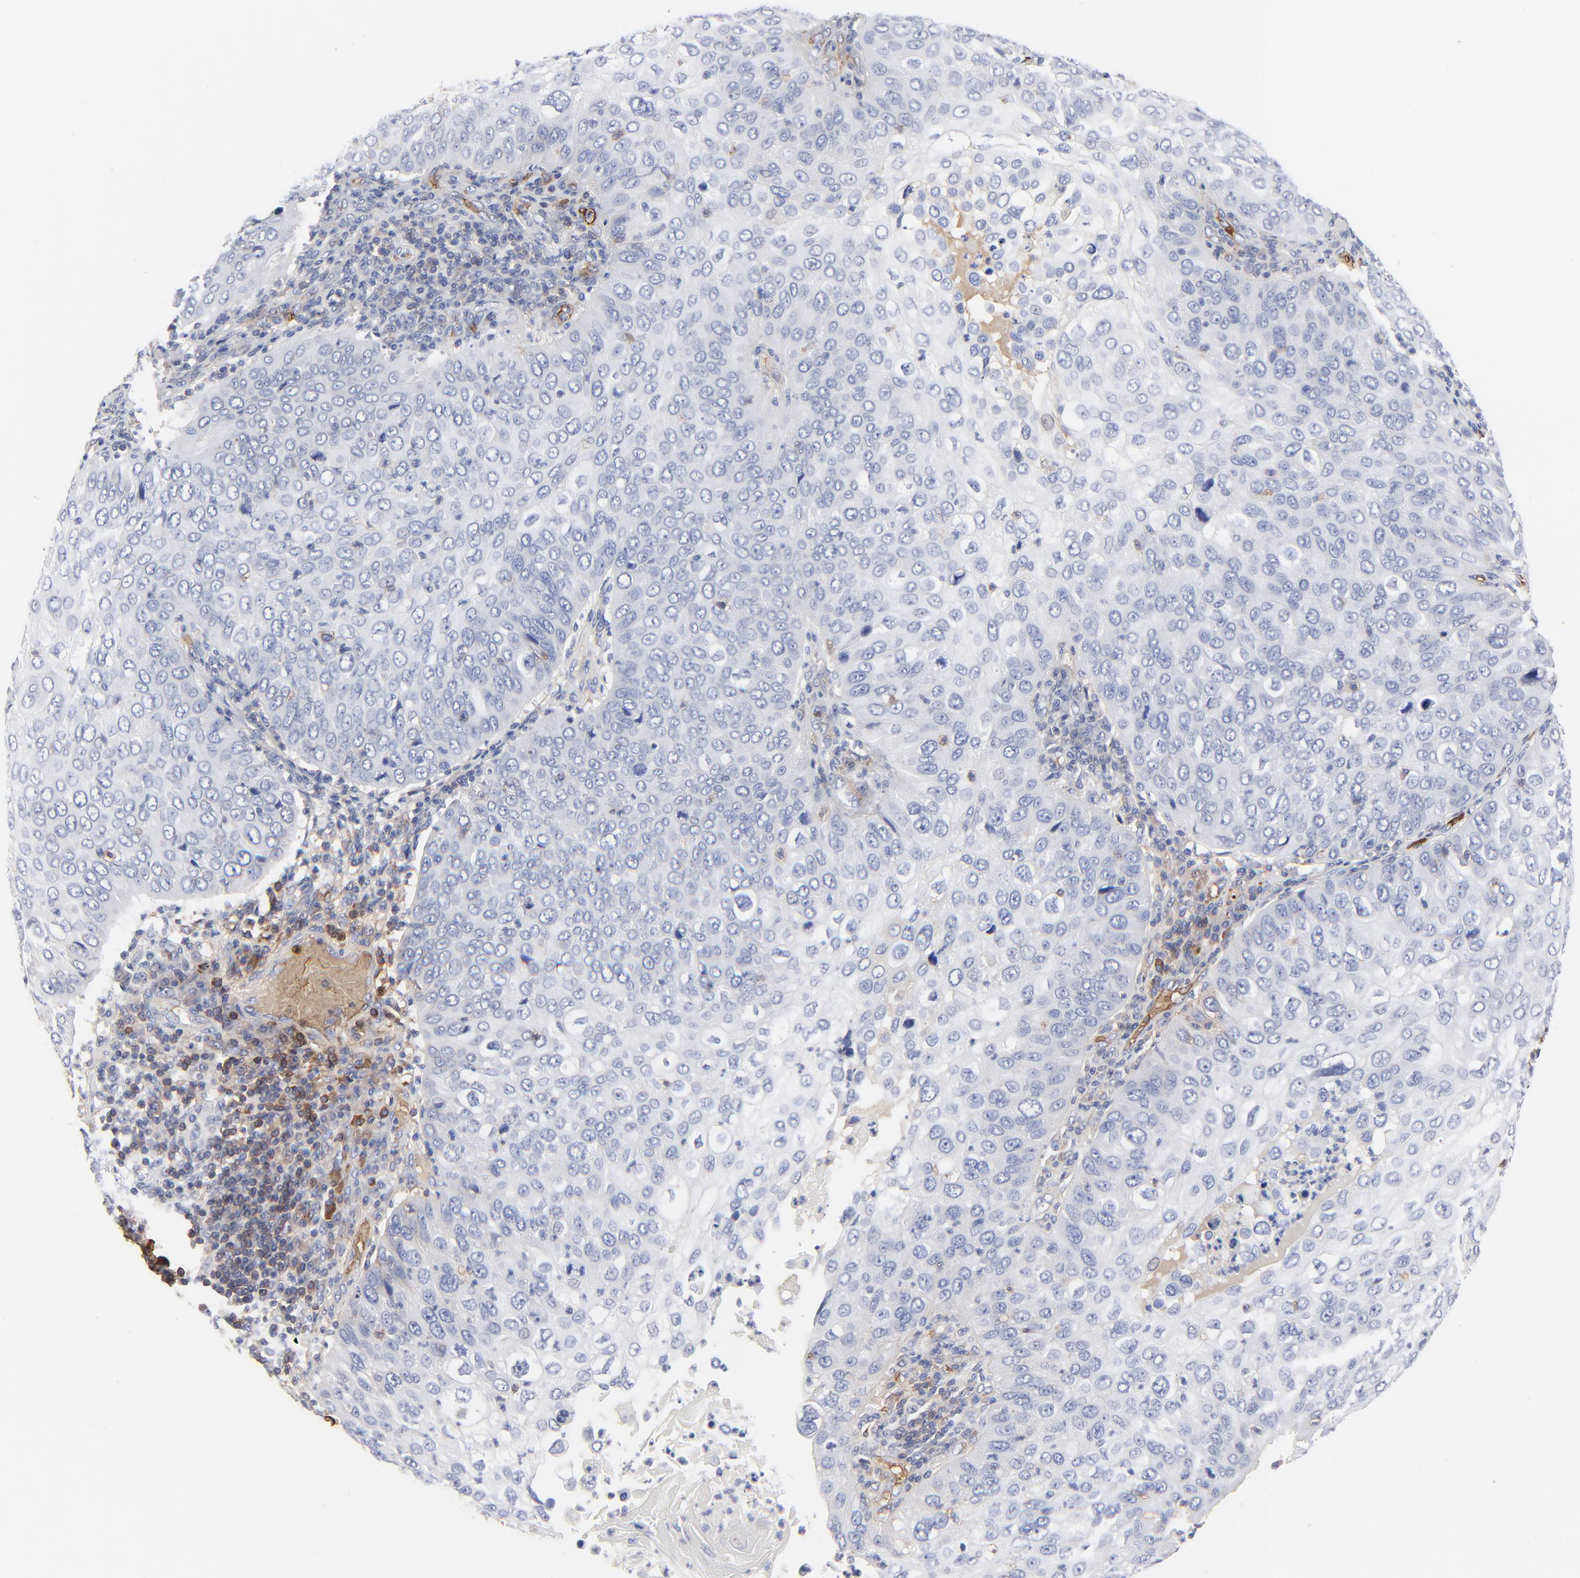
{"staining": {"intensity": "negative", "quantity": "none", "location": "none"}, "tissue": "skin cancer", "cell_type": "Tumor cells", "image_type": "cancer", "snomed": [{"axis": "morphology", "description": "Squamous cell carcinoma, NOS"}, {"axis": "topography", "description": "Skin"}], "caption": "DAB immunohistochemical staining of skin cancer (squamous cell carcinoma) displays no significant positivity in tumor cells. The staining is performed using DAB brown chromogen with nuclei counter-stained in using hematoxylin.", "gene": "PAG1", "patient": {"sex": "male", "age": 87}}